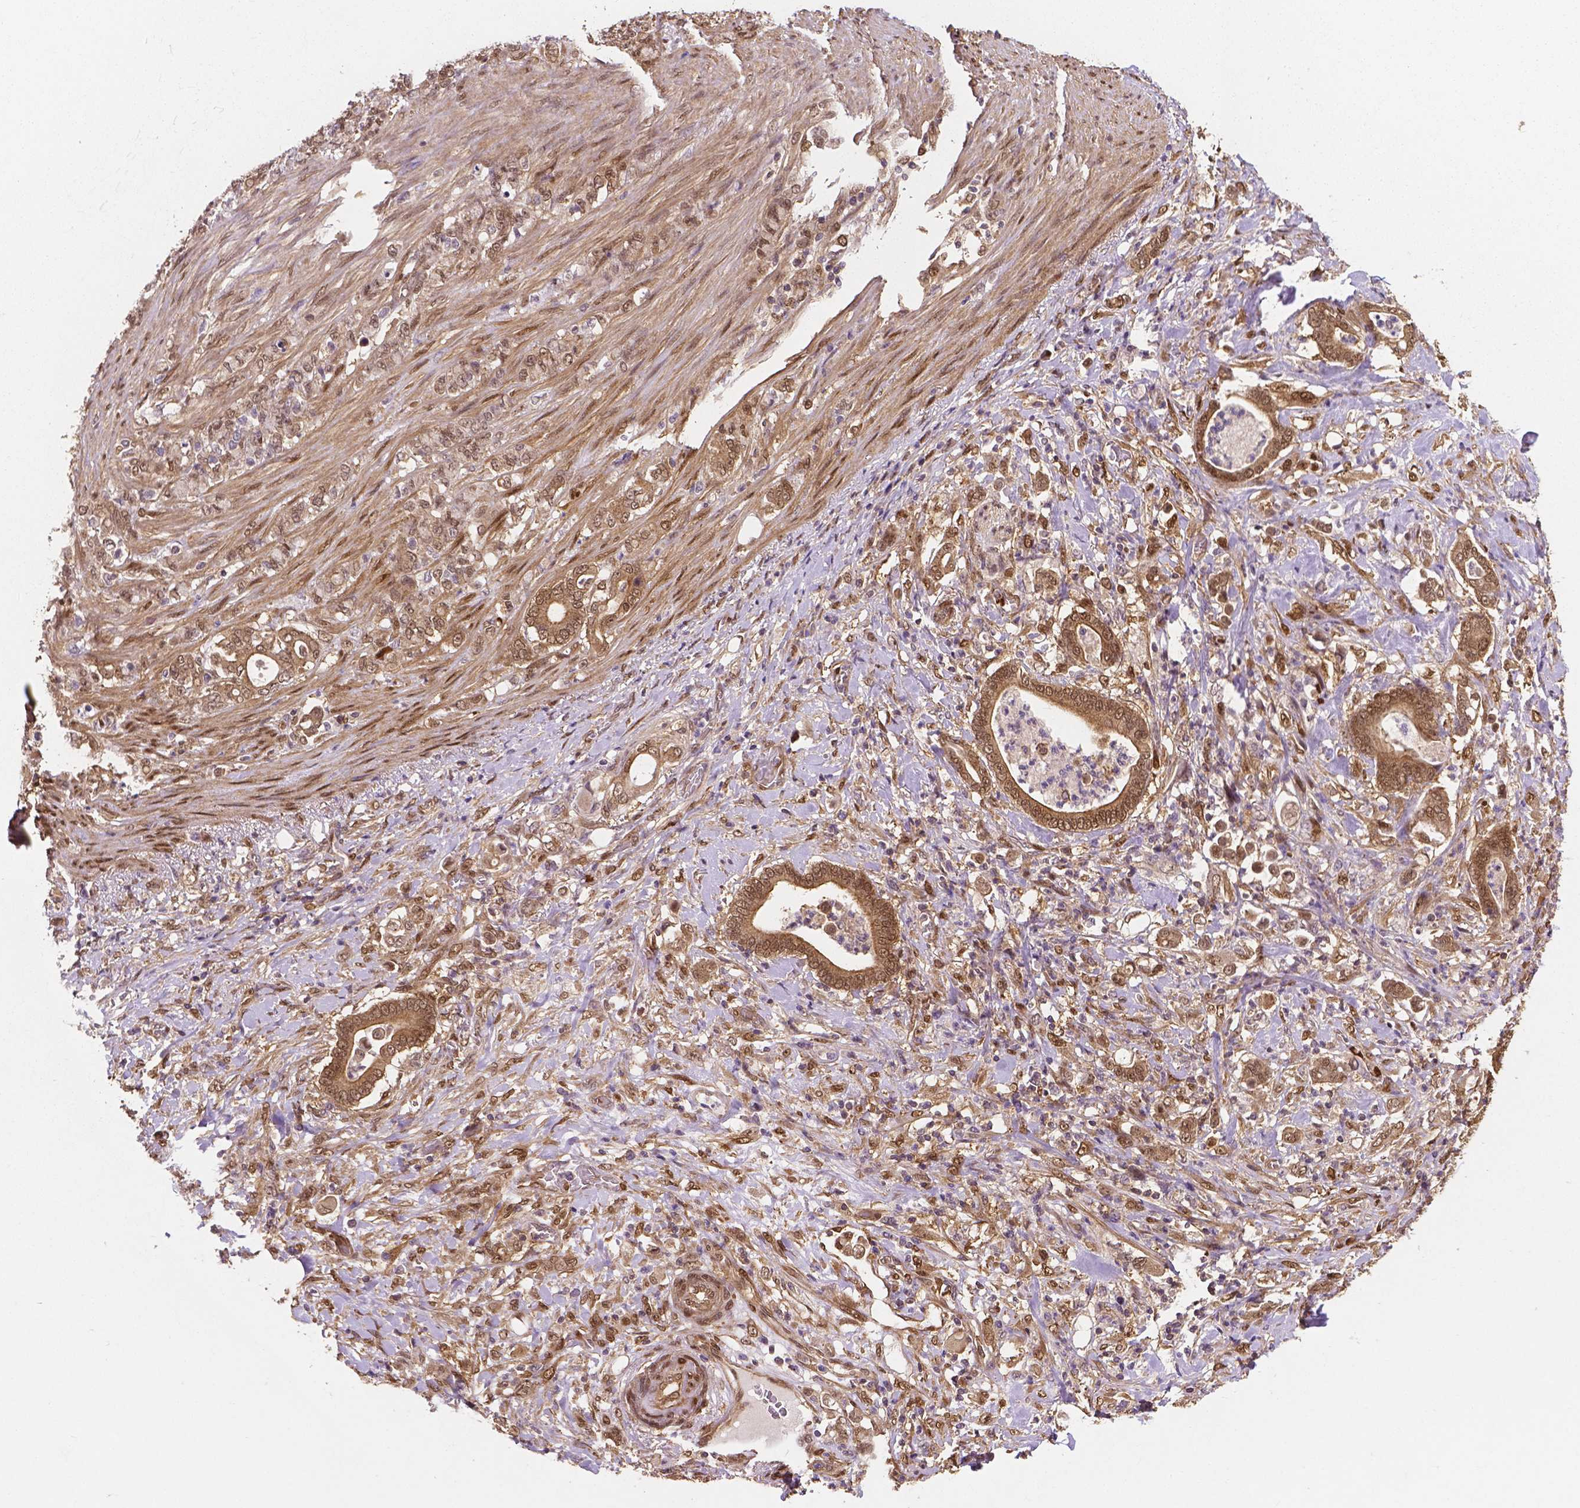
{"staining": {"intensity": "weak", "quantity": ">75%", "location": "cytoplasmic/membranous,nuclear"}, "tissue": "stomach cancer", "cell_type": "Tumor cells", "image_type": "cancer", "snomed": [{"axis": "morphology", "description": "Adenocarcinoma, NOS"}, {"axis": "topography", "description": "Stomach"}], "caption": "Human adenocarcinoma (stomach) stained for a protein (brown) exhibits weak cytoplasmic/membranous and nuclear positive positivity in about >75% of tumor cells.", "gene": "YAP1", "patient": {"sex": "female", "age": 79}}